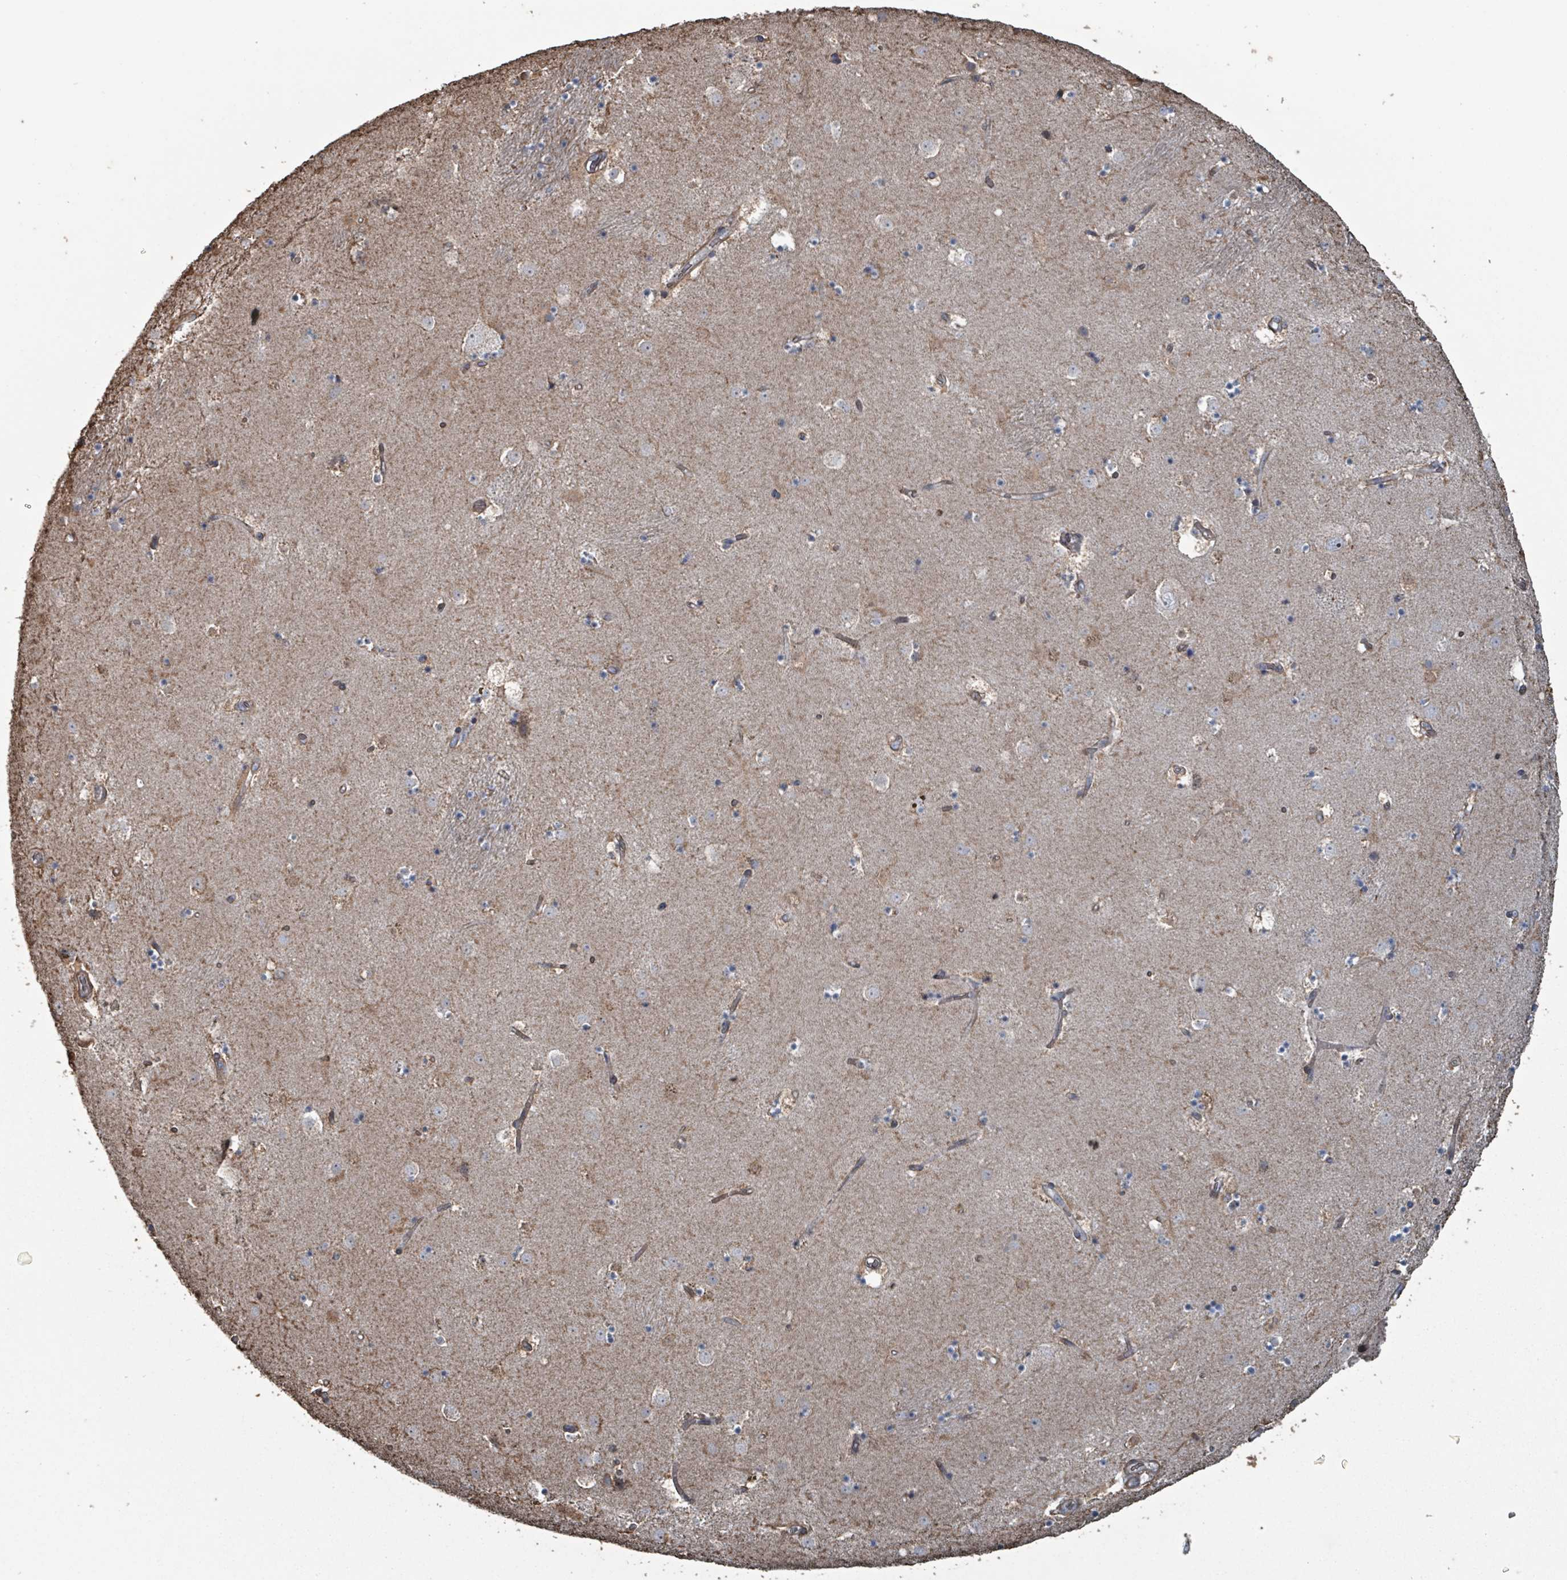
{"staining": {"intensity": "weak", "quantity": "<25%", "location": "cytoplasmic/membranous"}, "tissue": "caudate", "cell_type": "Glial cells", "image_type": "normal", "snomed": [{"axis": "morphology", "description": "Normal tissue, NOS"}, {"axis": "topography", "description": "Lateral ventricle wall"}], "caption": "DAB immunohistochemical staining of normal human caudate demonstrates no significant positivity in glial cells.", "gene": "MRPL4", "patient": {"sex": "male", "age": 58}}